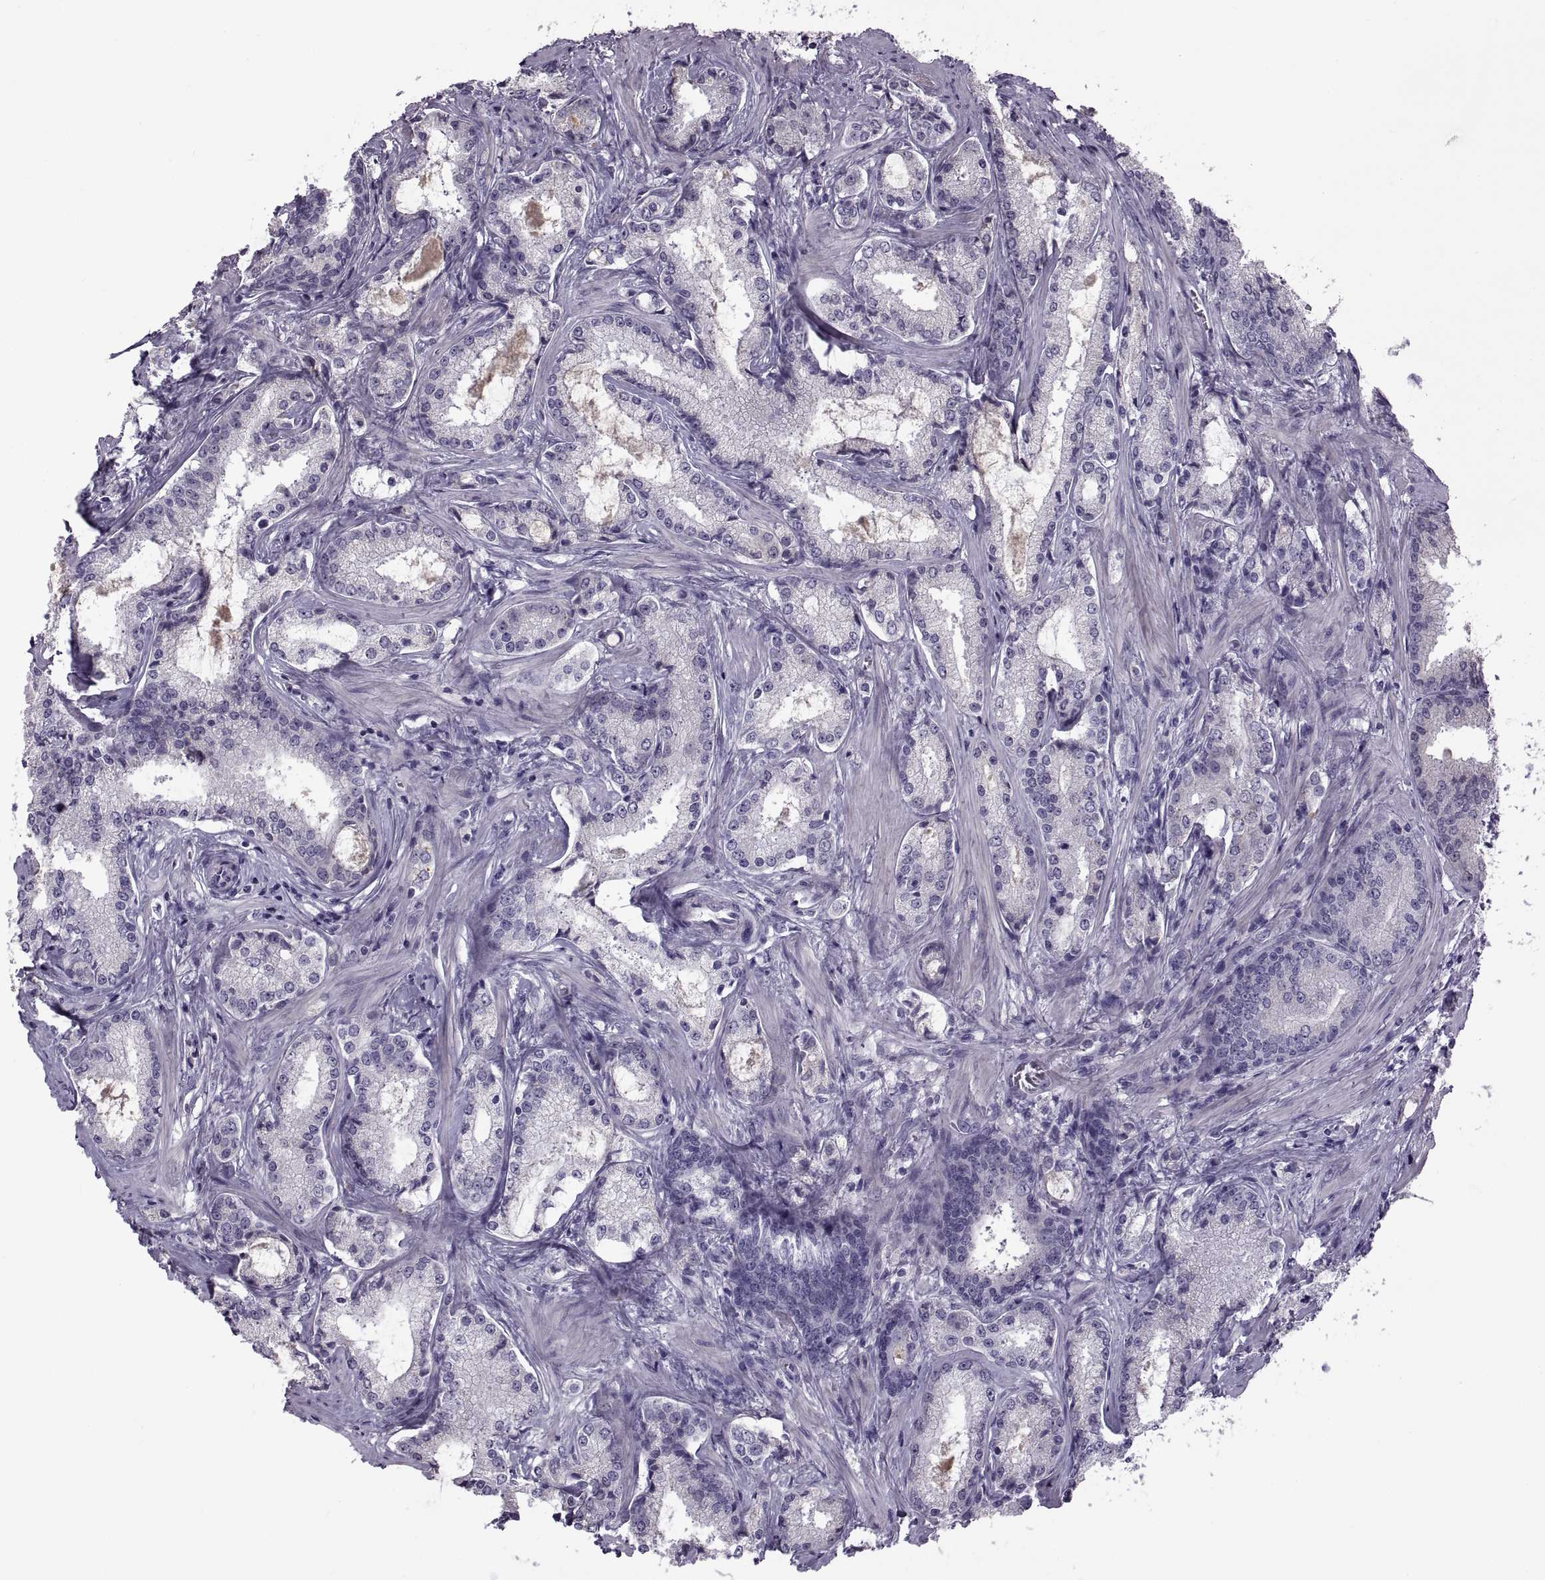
{"staining": {"intensity": "negative", "quantity": "none", "location": "none"}, "tissue": "prostate cancer", "cell_type": "Tumor cells", "image_type": "cancer", "snomed": [{"axis": "morphology", "description": "Adenocarcinoma, Low grade"}, {"axis": "topography", "description": "Prostate"}], "caption": "Immunohistochemical staining of adenocarcinoma (low-grade) (prostate) demonstrates no significant expression in tumor cells.", "gene": "RSPH6A", "patient": {"sex": "male", "age": 56}}